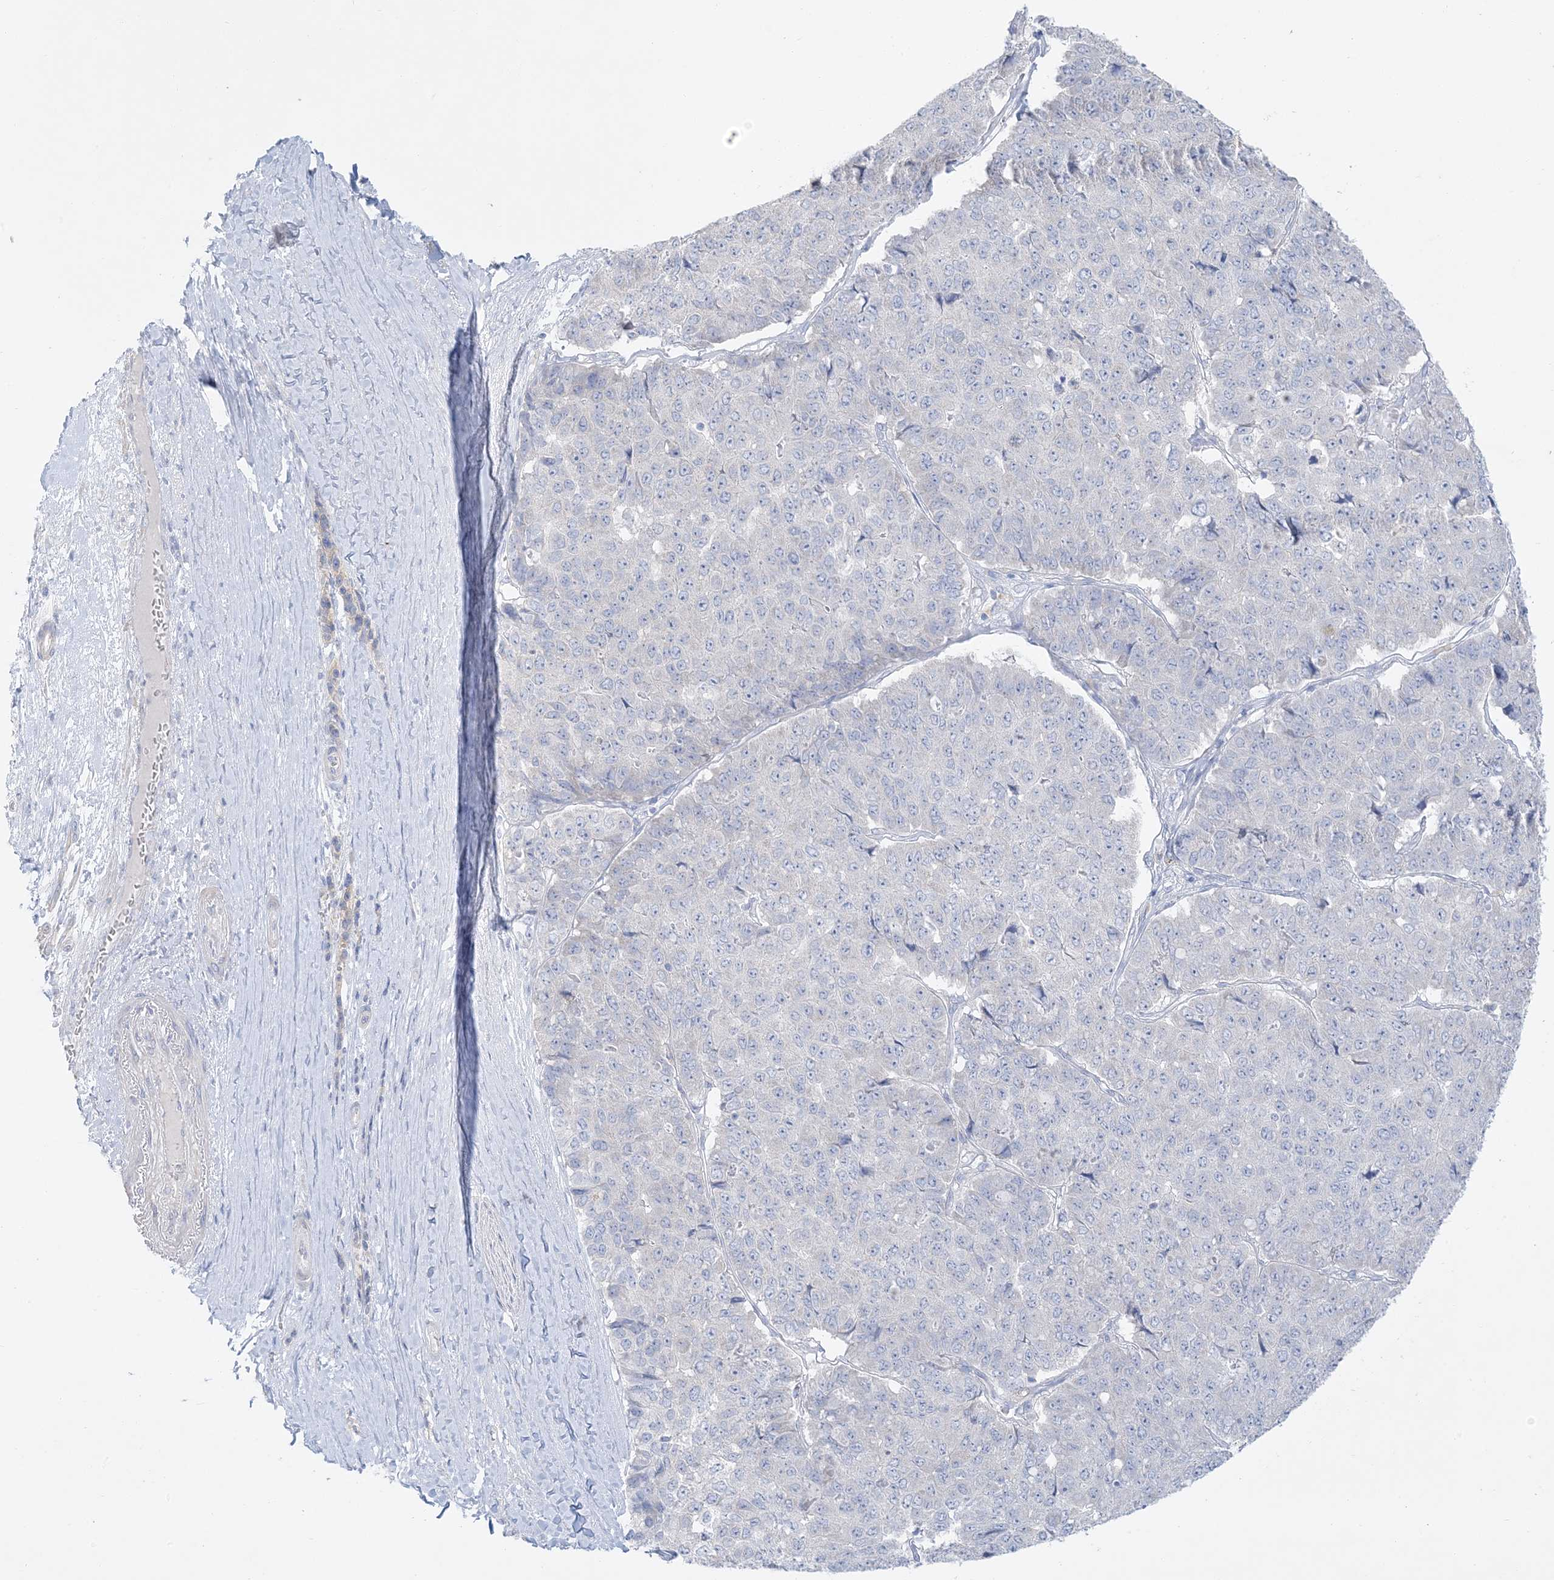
{"staining": {"intensity": "negative", "quantity": "none", "location": "none"}, "tissue": "pancreatic cancer", "cell_type": "Tumor cells", "image_type": "cancer", "snomed": [{"axis": "morphology", "description": "Adenocarcinoma, NOS"}, {"axis": "topography", "description": "Pancreas"}], "caption": "An image of pancreatic adenocarcinoma stained for a protein displays no brown staining in tumor cells.", "gene": "FAM184A", "patient": {"sex": "male", "age": 50}}